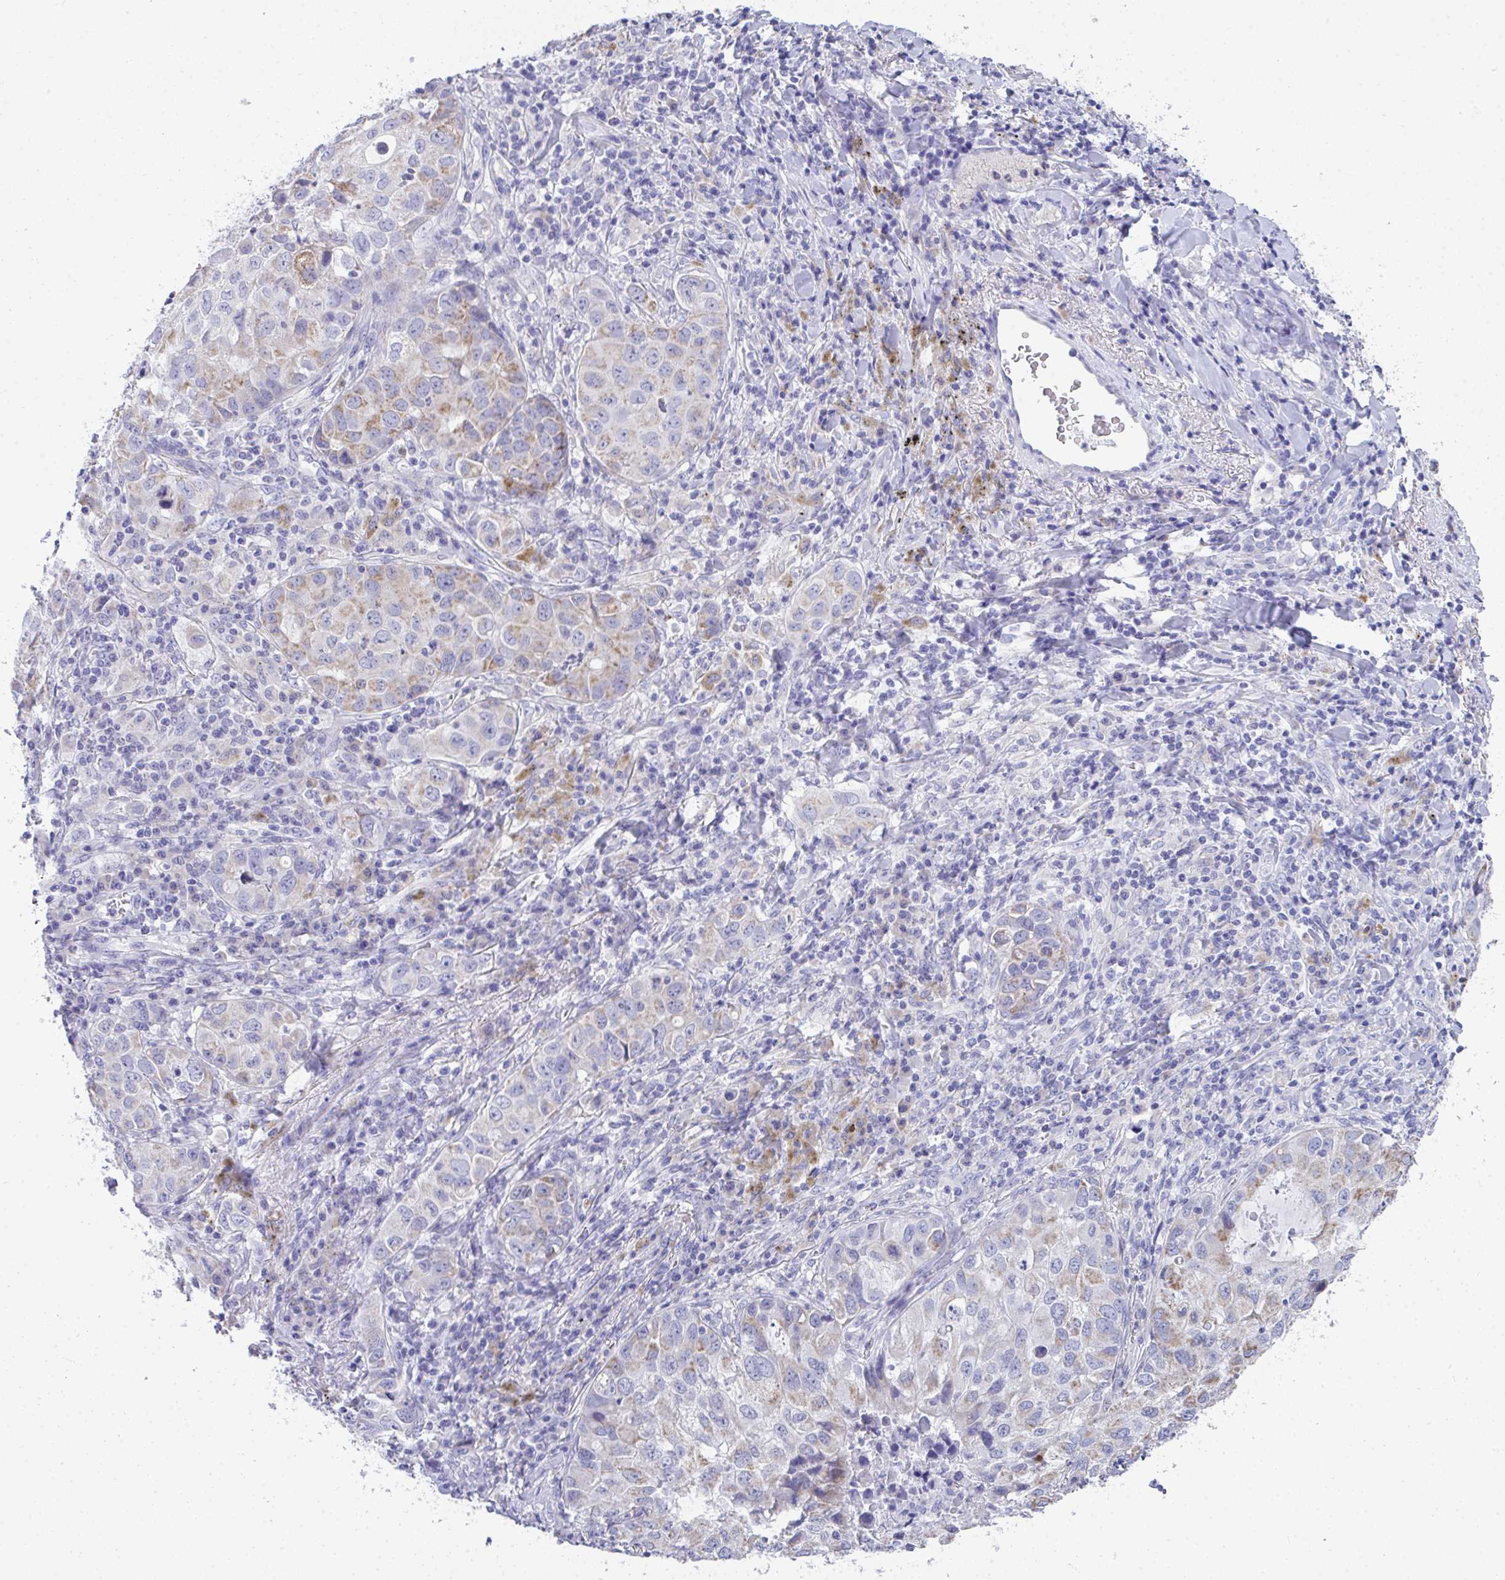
{"staining": {"intensity": "weak", "quantity": "<25%", "location": "cytoplasmic/membranous"}, "tissue": "lung cancer", "cell_type": "Tumor cells", "image_type": "cancer", "snomed": [{"axis": "morphology", "description": "Normal morphology"}, {"axis": "morphology", "description": "Adenocarcinoma, NOS"}, {"axis": "topography", "description": "Lymph node"}, {"axis": "topography", "description": "Lung"}], "caption": "Immunohistochemistry (IHC) of human lung cancer (adenocarcinoma) exhibits no positivity in tumor cells.", "gene": "COA5", "patient": {"sex": "female", "age": 51}}